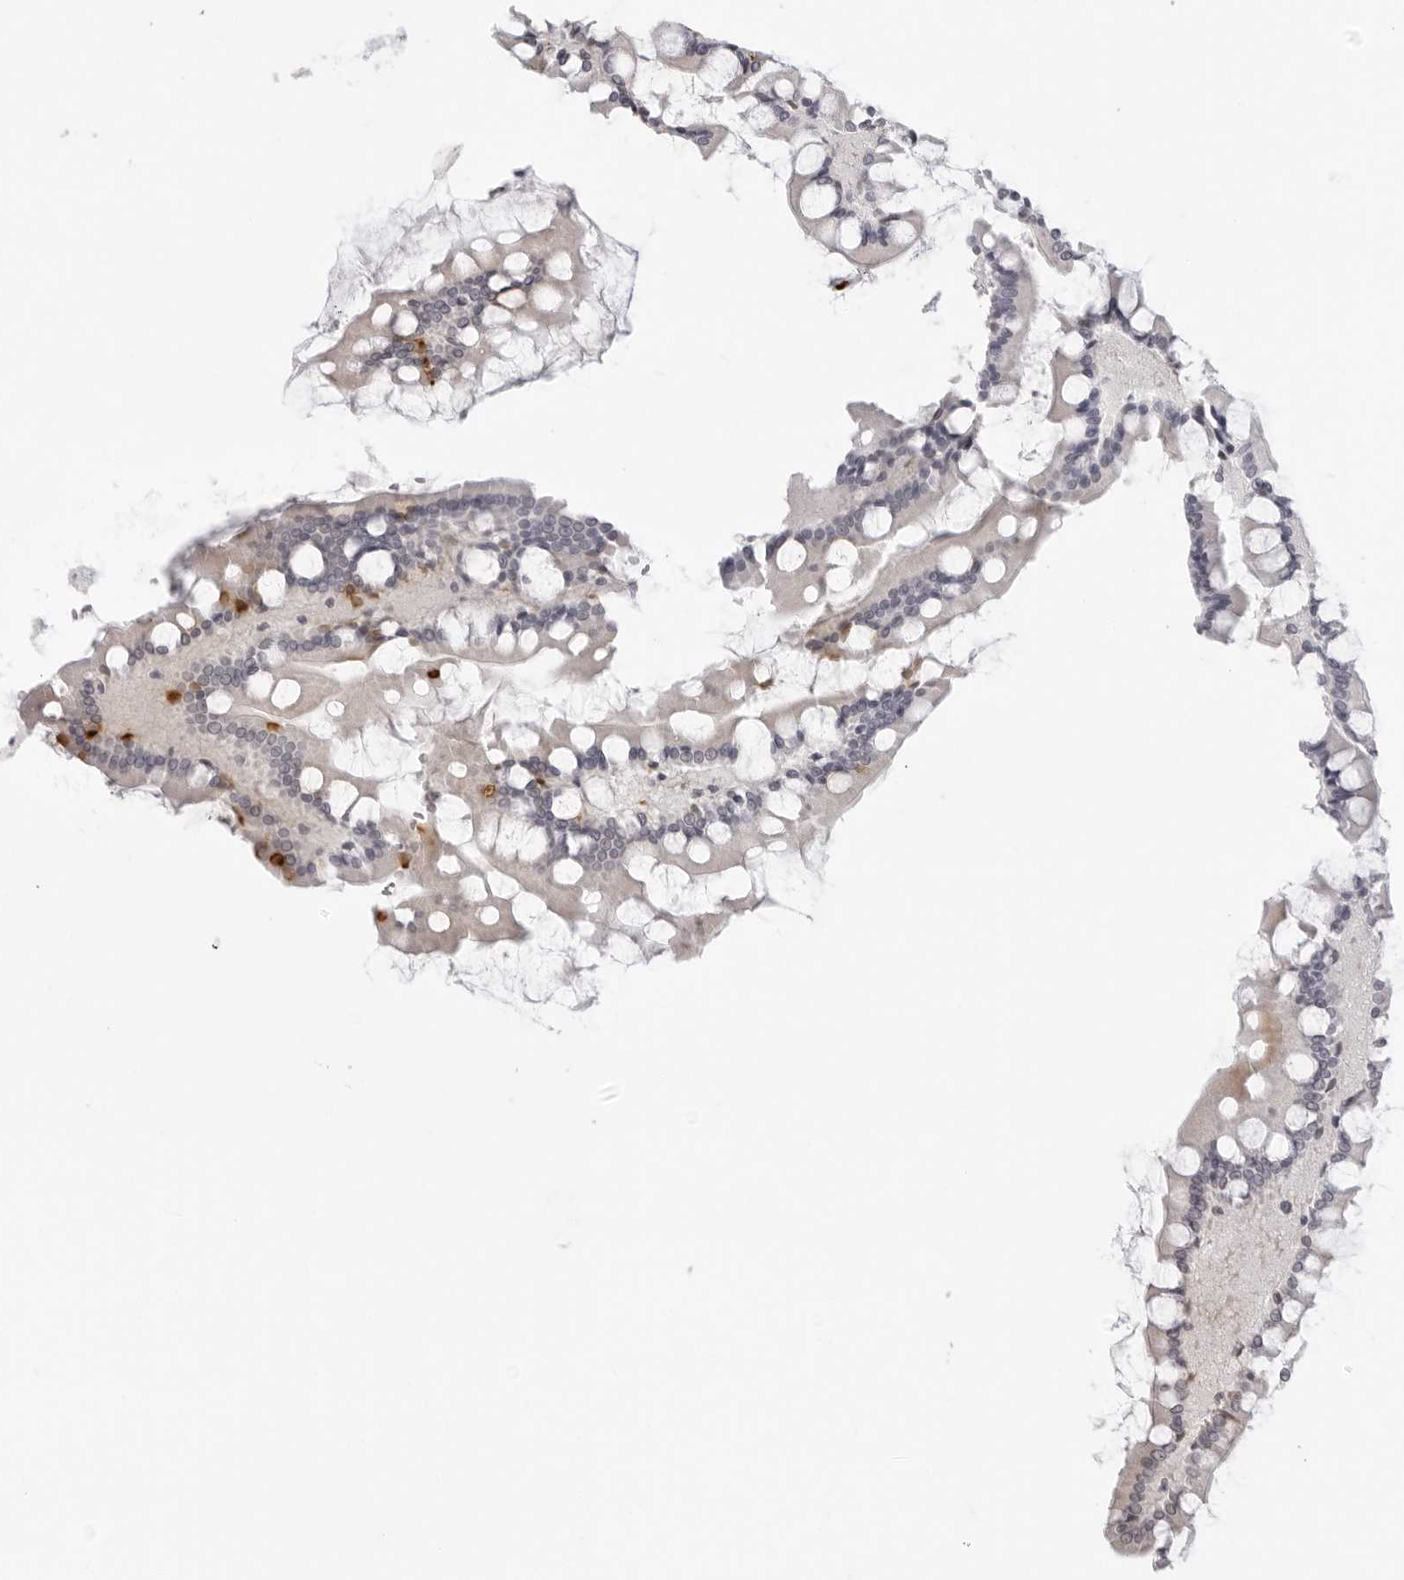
{"staining": {"intensity": "moderate", "quantity": "25%-75%", "location": "nuclear"}, "tissue": "small intestine", "cell_type": "Glandular cells", "image_type": "normal", "snomed": [{"axis": "morphology", "description": "Normal tissue, NOS"}, {"axis": "topography", "description": "Small intestine"}], "caption": "The immunohistochemical stain highlights moderate nuclear expression in glandular cells of unremarkable small intestine.", "gene": "MSH6", "patient": {"sex": "male", "age": 41}}